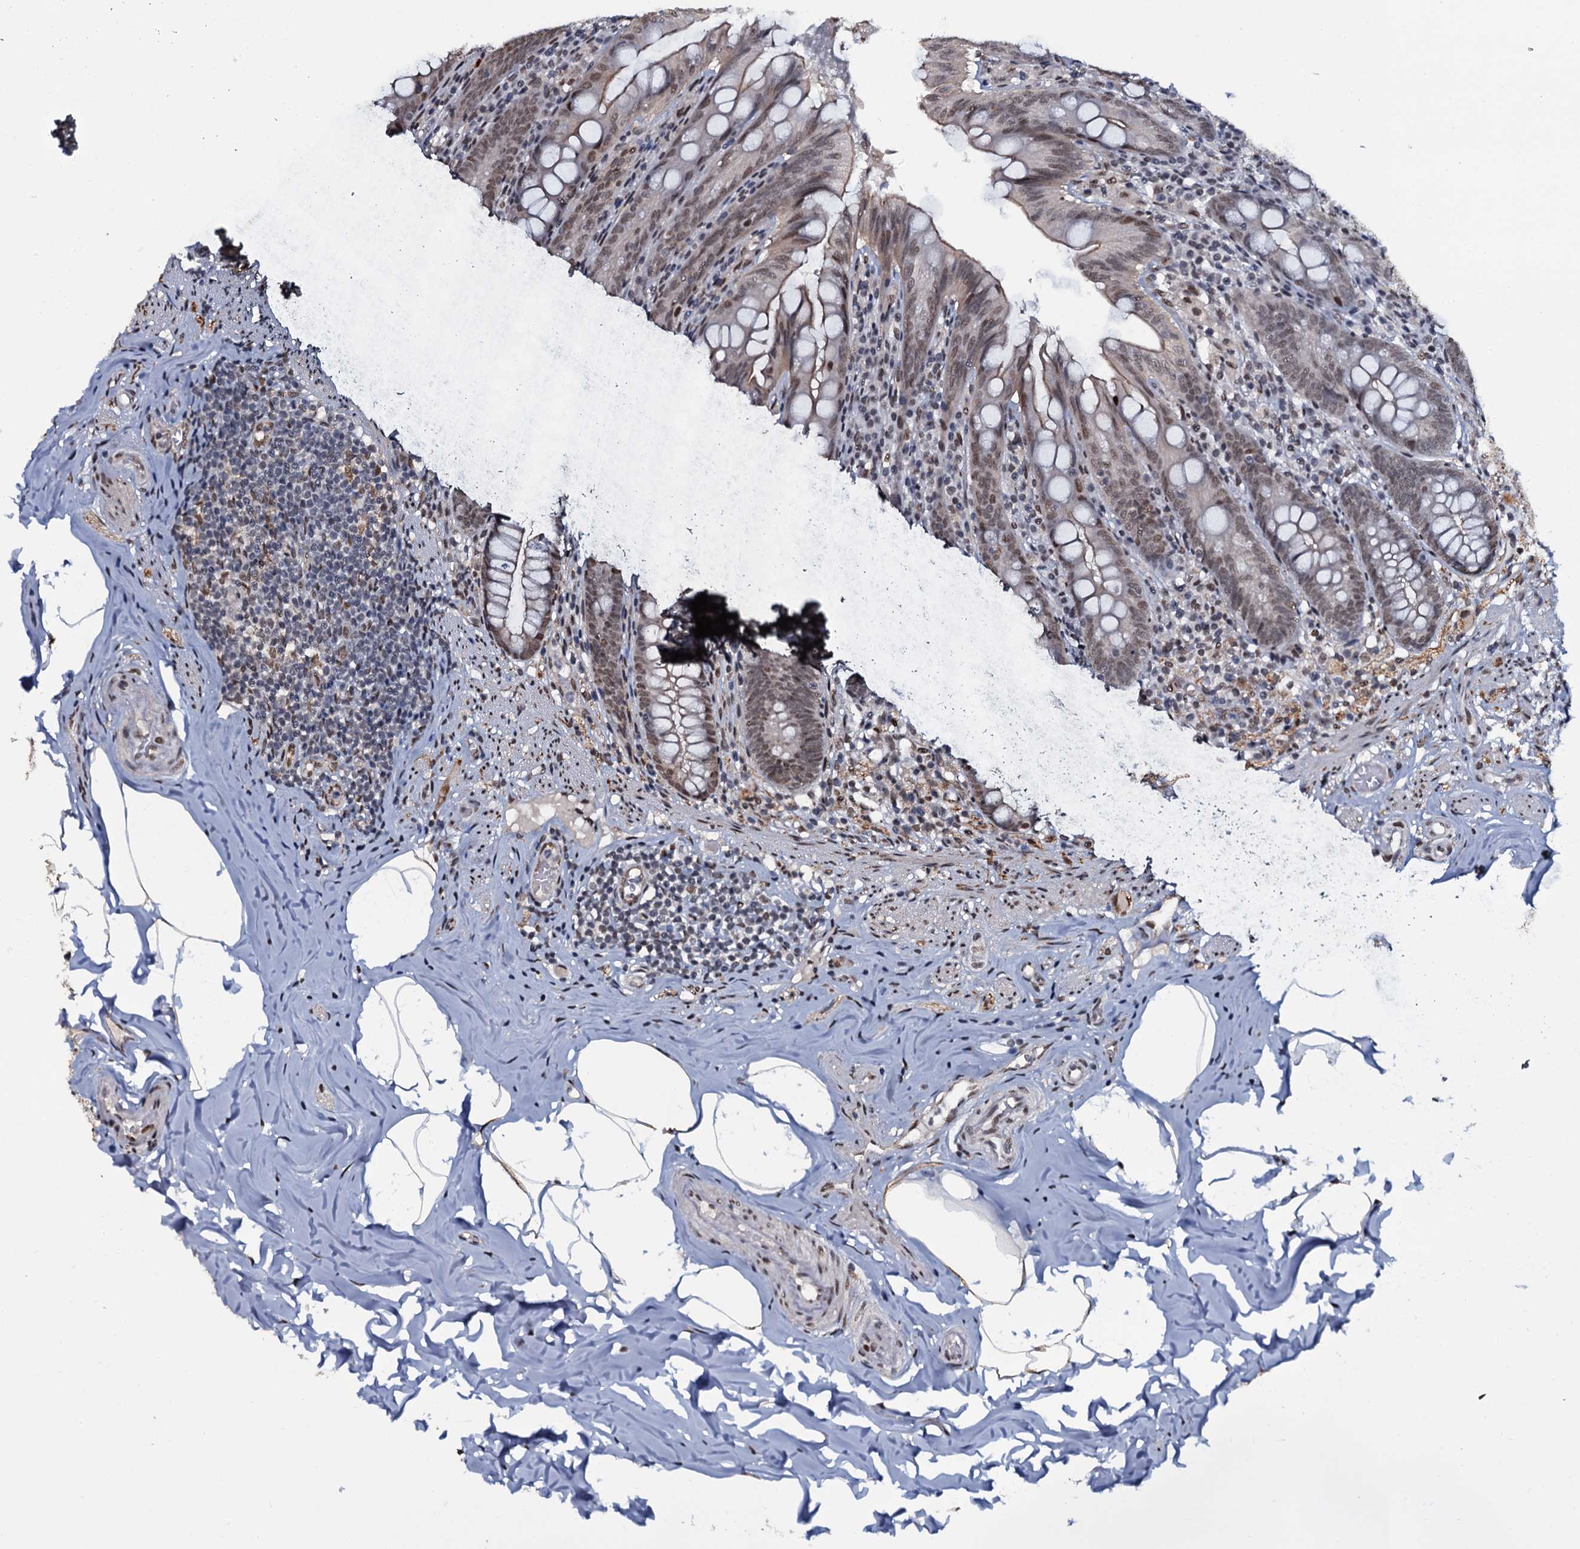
{"staining": {"intensity": "moderate", "quantity": "25%-75%", "location": "cytoplasmic/membranous,nuclear"}, "tissue": "appendix", "cell_type": "Glandular cells", "image_type": "normal", "snomed": [{"axis": "morphology", "description": "Normal tissue, NOS"}, {"axis": "topography", "description": "Appendix"}], "caption": "Immunohistochemical staining of unremarkable appendix reveals medium levels of moderate cytoplasmic/membranous,nuclear expression in about 25%-75% of glandular cells.", "gene": "SH2D4B", "patient": {"sex": "male", "age": 55}}